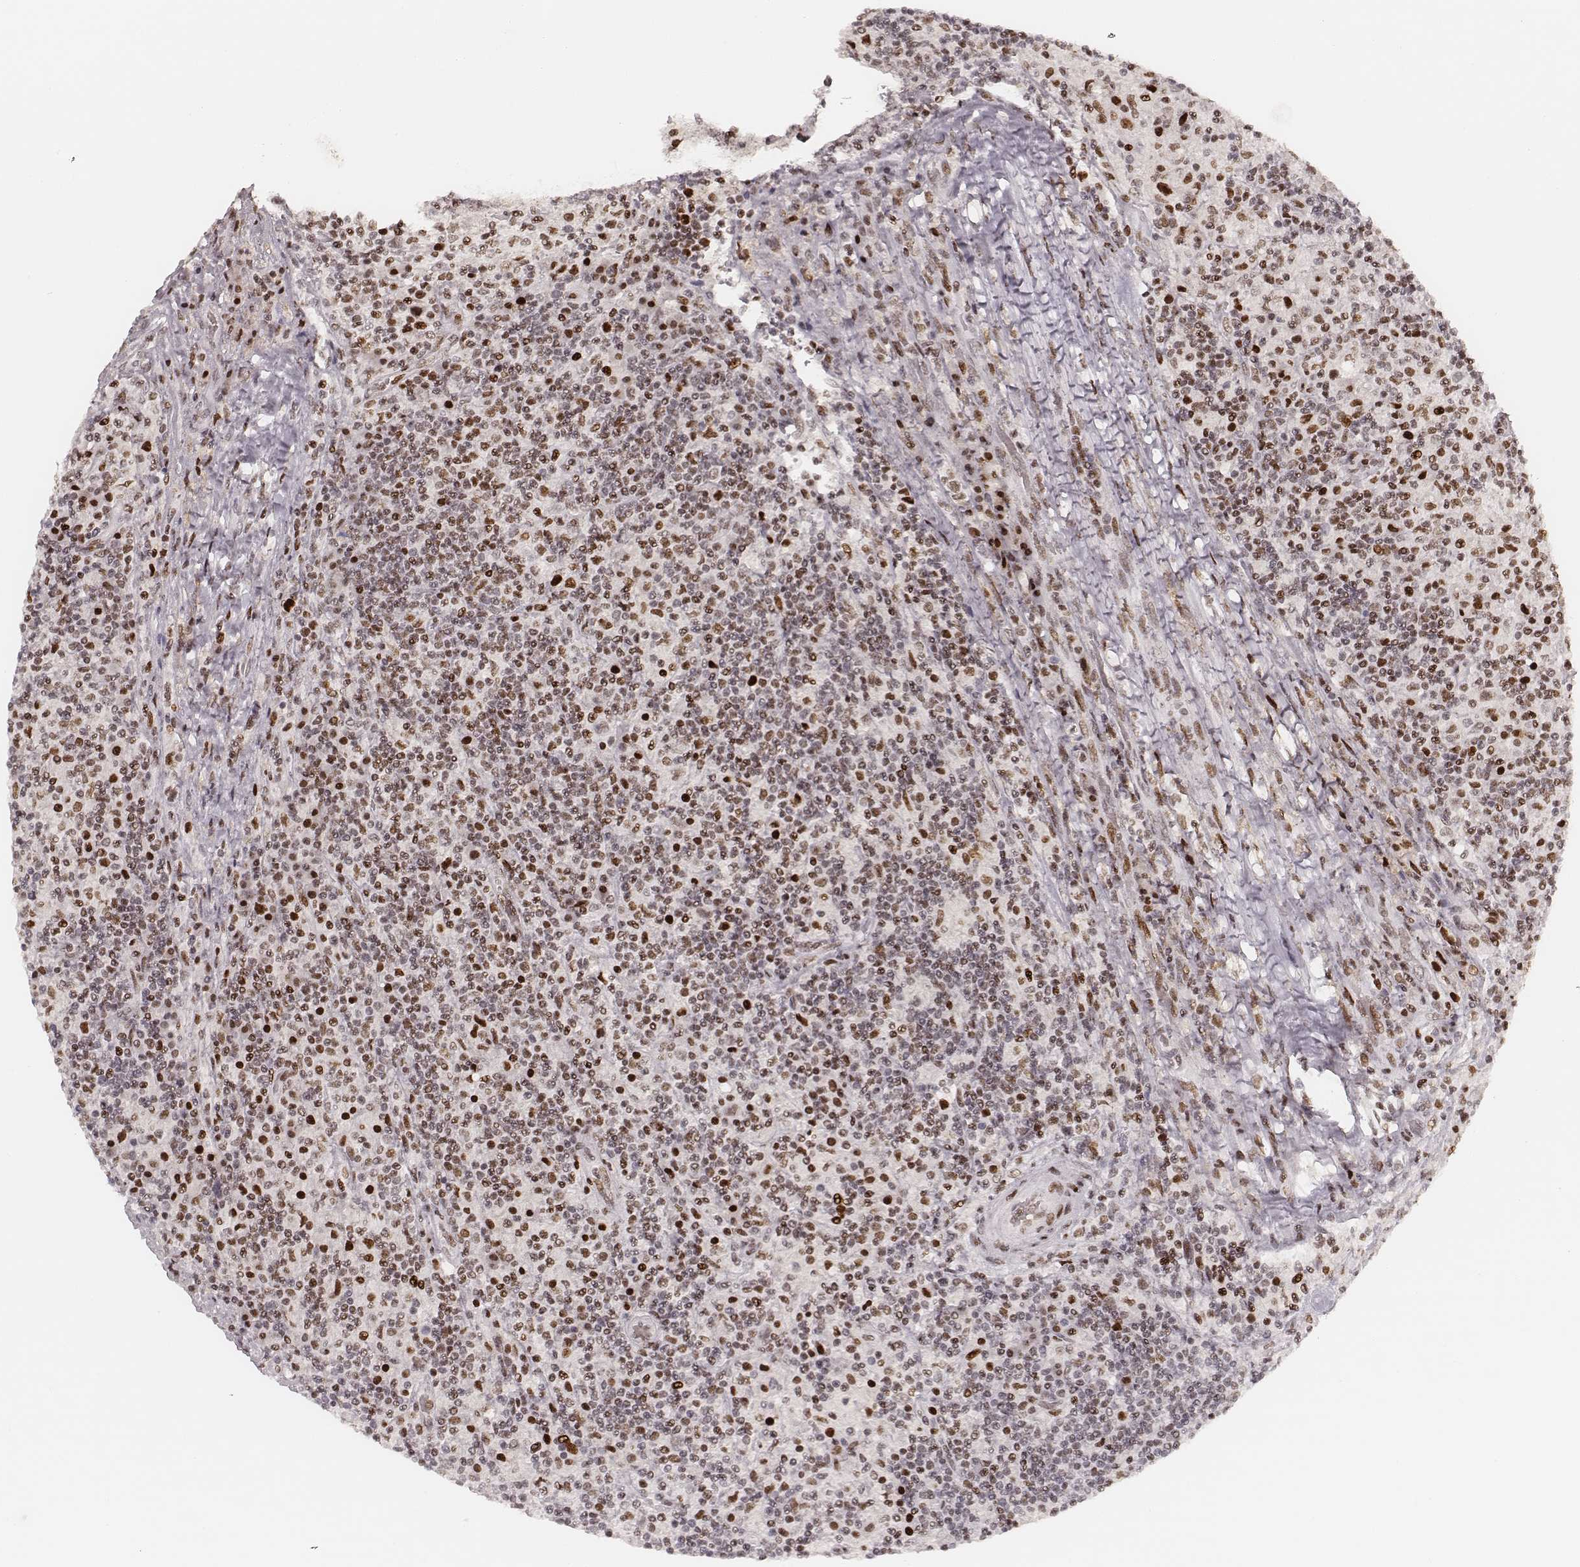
{"staining": {"intensity": "moderate", "quantity": ">75%", "location": "nuclear"}, "tissue": "lymphoma", "cell_type": "Tumor cells", "image_type": "cancer", "snomed": [{"axis": "morphology", "description": "Hodgkin's disease, NOS"}, {"axis": "topography", "description": "Lymph node"}], "caption": "The histopathology image exhibits immunohistochemical staining of Hodgkin's disease. There is moderate nuclear staining is present in approximately >75% of tumor cells.", "gene": "HNRNPC", "patient": {"sex": "male", "age": 70}}